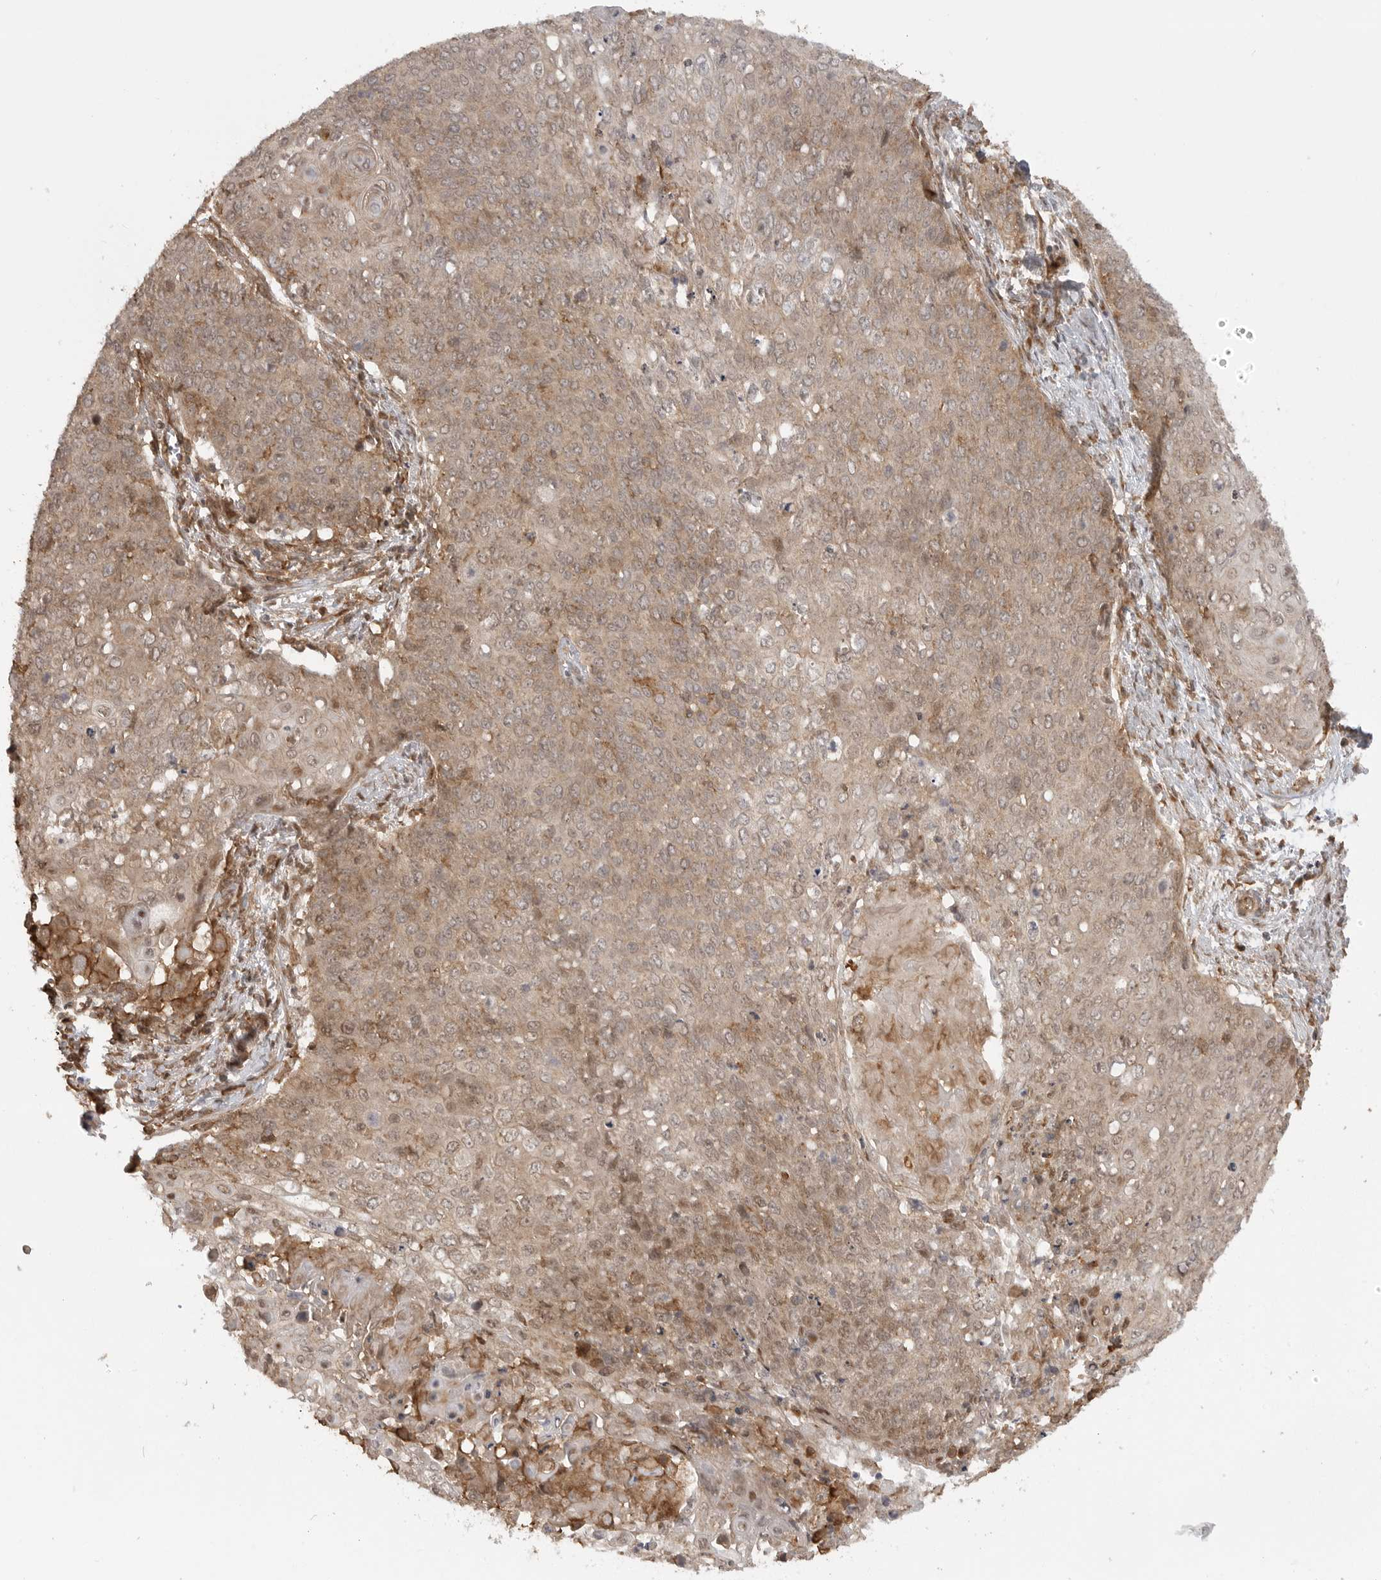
{"staining": {"intensity": "moderate", "quantity": "25%-75%", "location": "cytoplasmic/membranous"}, "tissue": "cervical cancer", "cell_type": "Tumor cells", "image_type": "cancer", "snomed": [{"axis": "morphology", "description": "Squamous cell carcinoma, NOS"}, {"axis": "topography", "description": "Cervix"}], "caption": "IHC of cervical squamous cell carcinoma shows medium levels of moderate cytoplasmic/membranous expression in about 25%-75% of tumor cells.", "gene": "FAT3", "patient": {"sex": "female", "age": 39}}